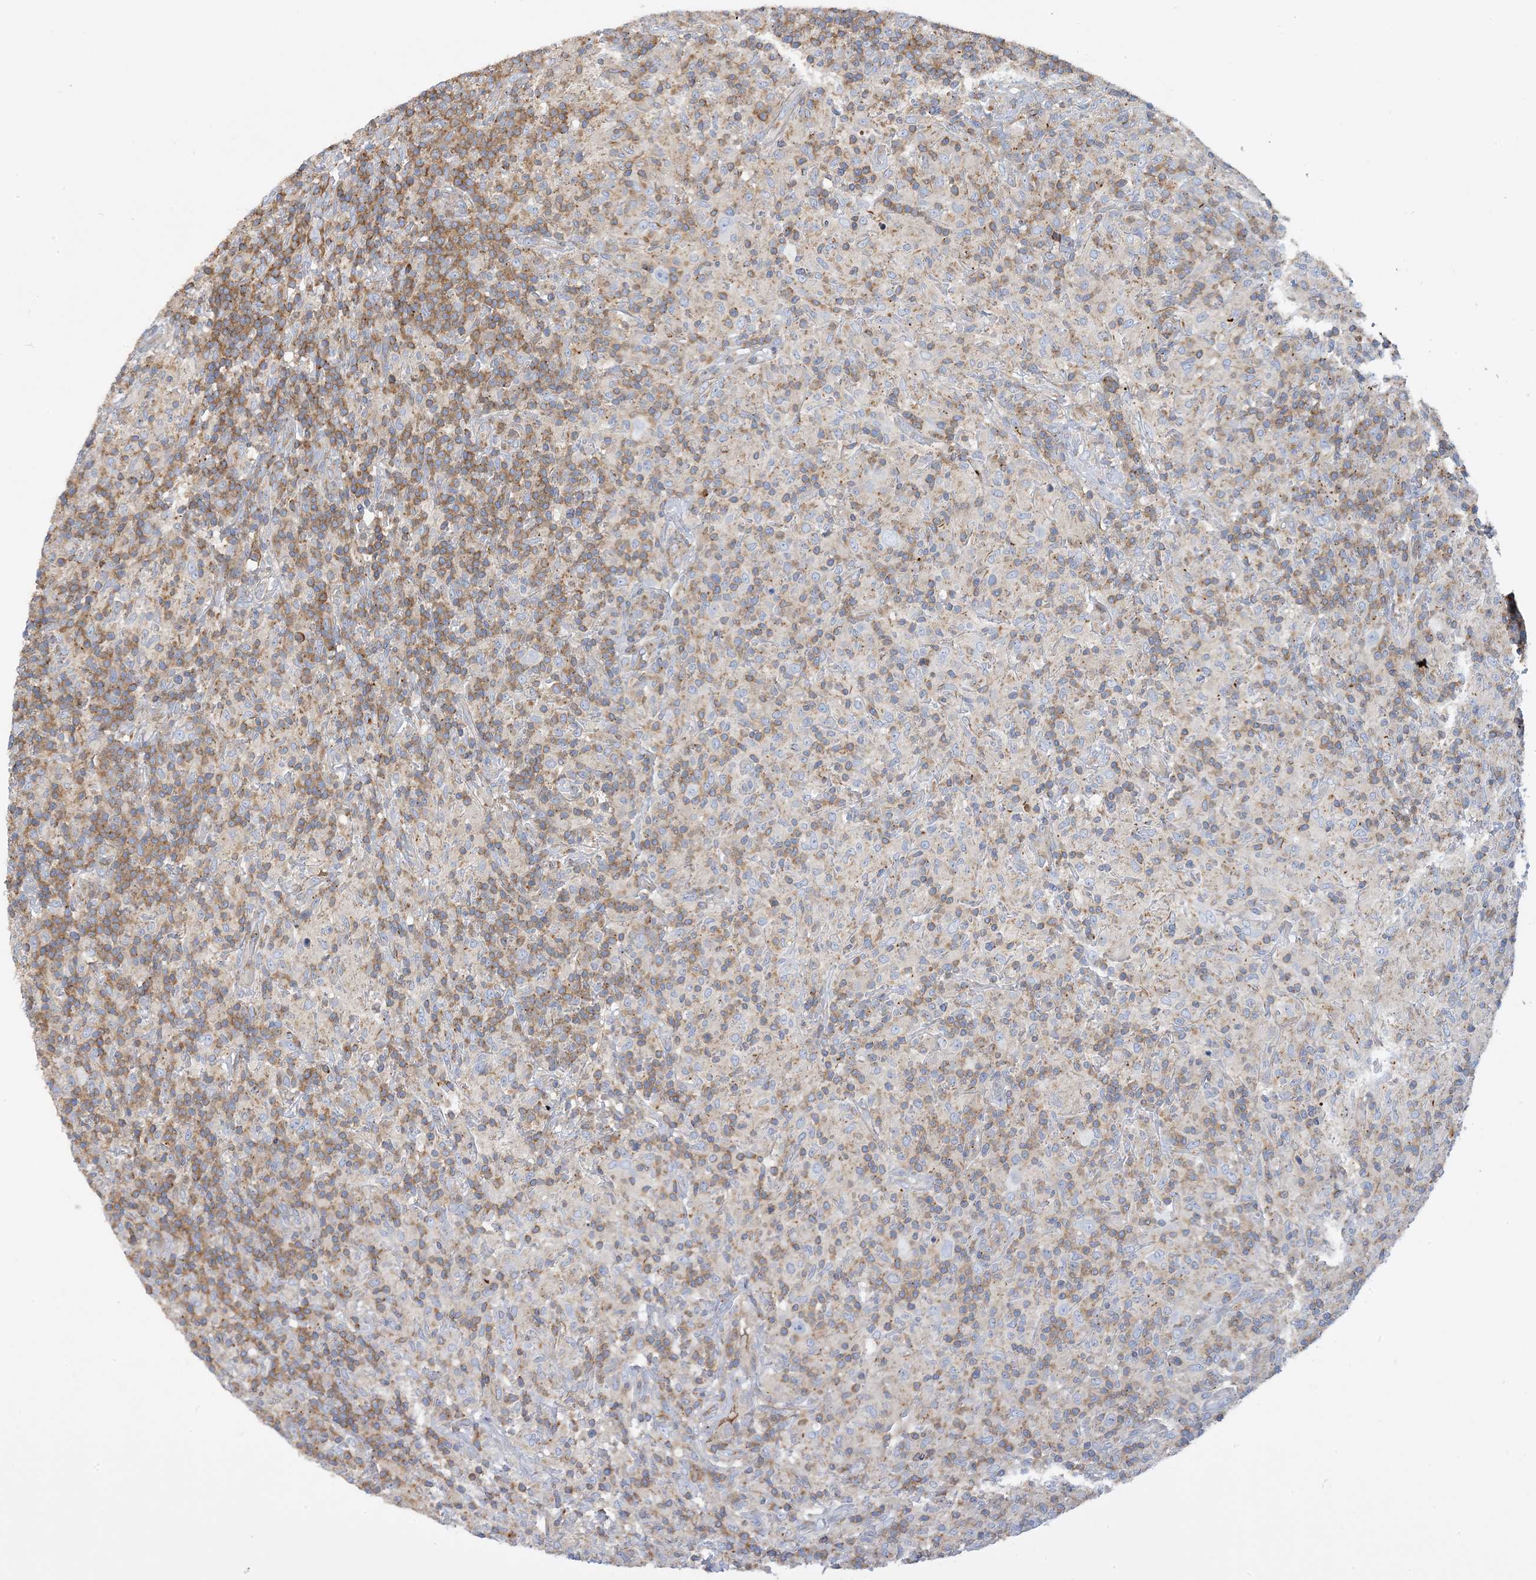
{"staining": {"intensity": "negative", "quantity": "none", "location": "none"}, "tissue": "lymphoma", "cell_type": "Tumor cells", "image_type": "cancer", "snomed": [{"axis": "morphology", "description": "Hodgkin's disease, NOS"}, {"axis": "topography", "description": "Lymph node"}], "caption": "DAB immunohistochemical staining of human lymphoma demonstrates no significant expression in tumor cells.", "gene": "CALHM5", "patient": {"sex": "male", "age": 70}}